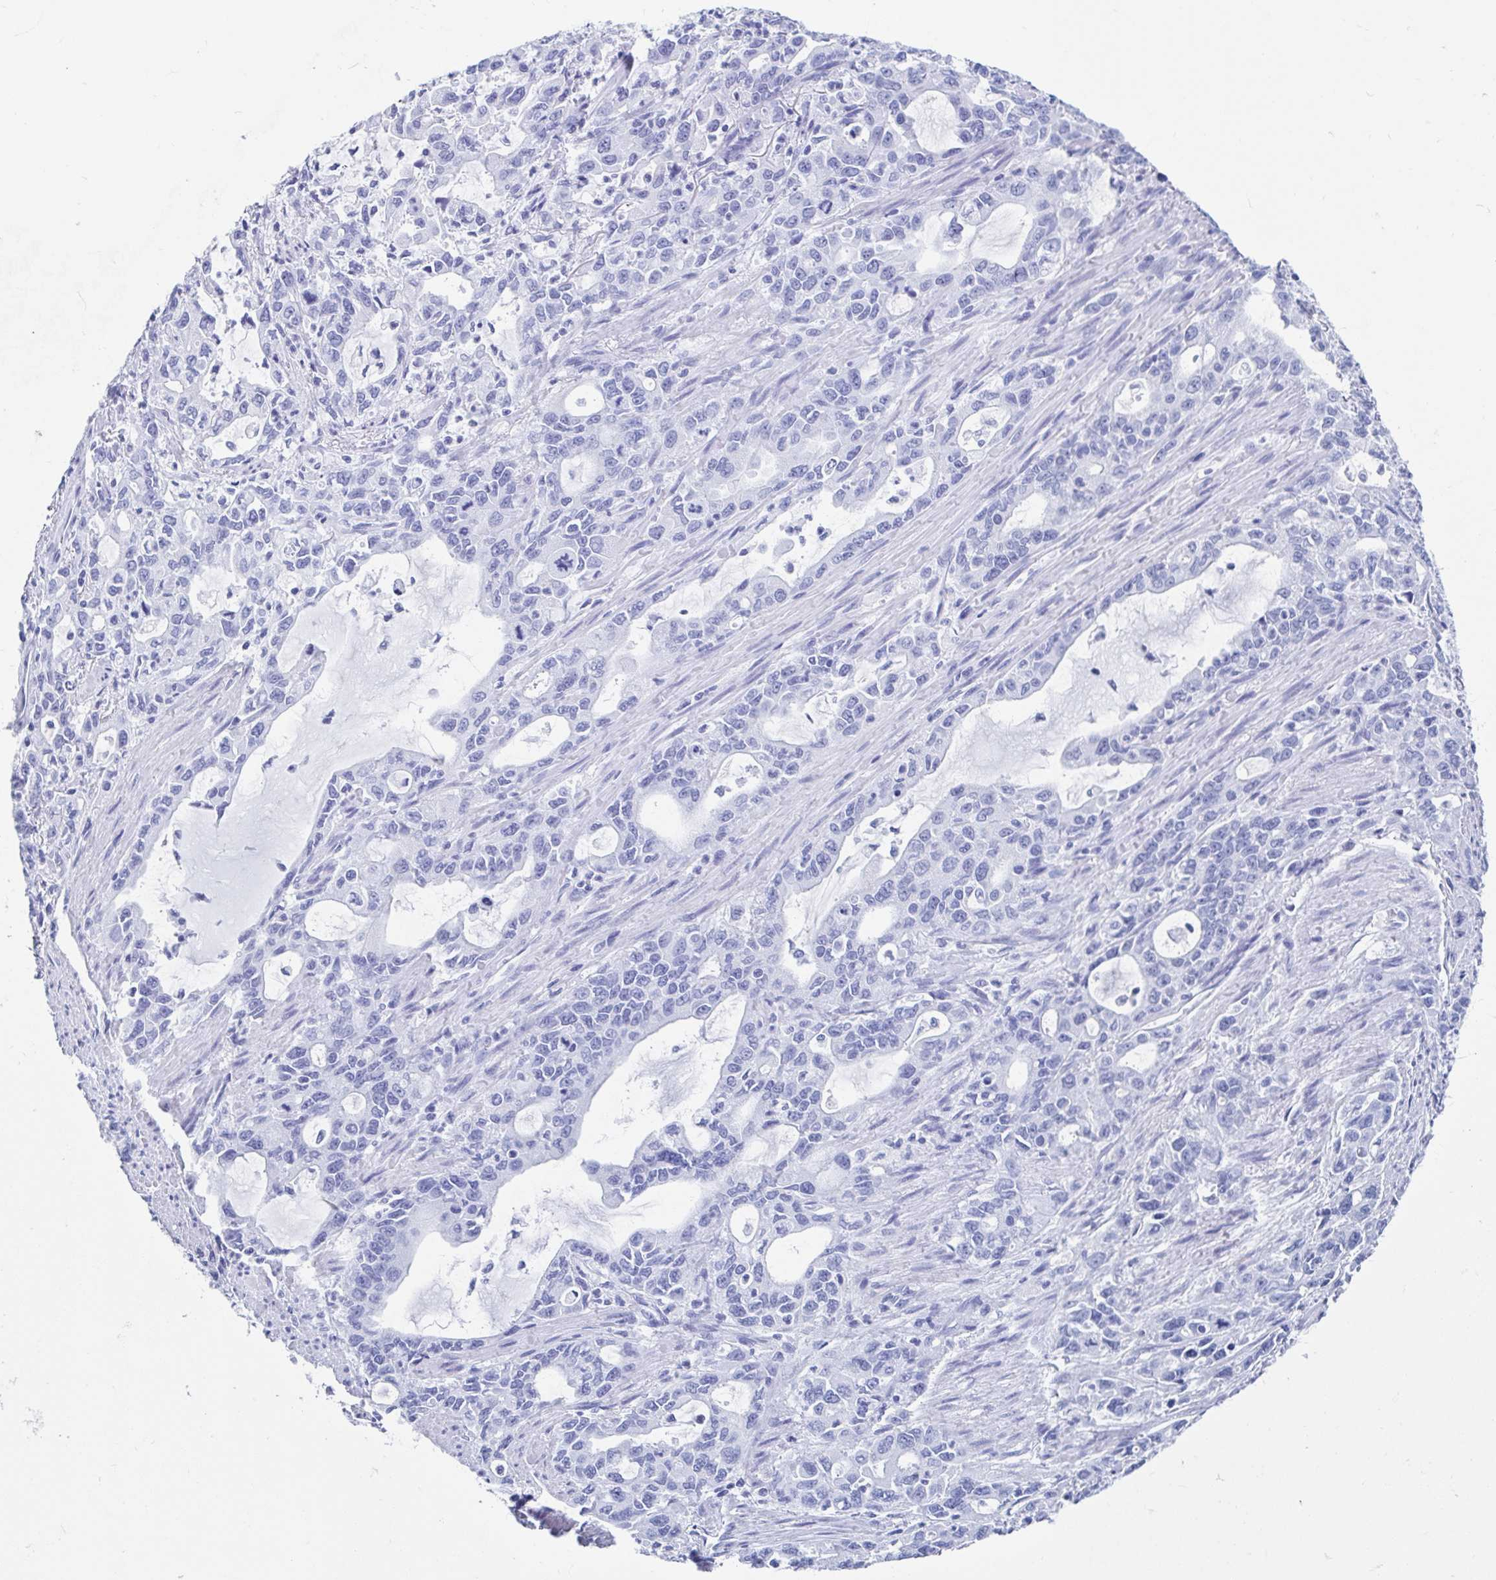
{"staining": {"intensity": "negative", "quantity": "none", "location": "none"}, "tissue": "stomach cancer", "cell_type": "Tumor cells", "image_type": "cancer", "snomed": [{"axis": "morphology", "description": "Adenocarcinoma, NOS"}, {"axis": "topography", "description": "Stomach, upper"}], "caption": "Histopathology image shows no significant protein expression in tumor cells of stomach cancer (adenocarcinoma). (IHC, brightfield microscopy, high magnification).", "gene": "HDGFL1", "patient": {"sex": "male", "age": 85}}